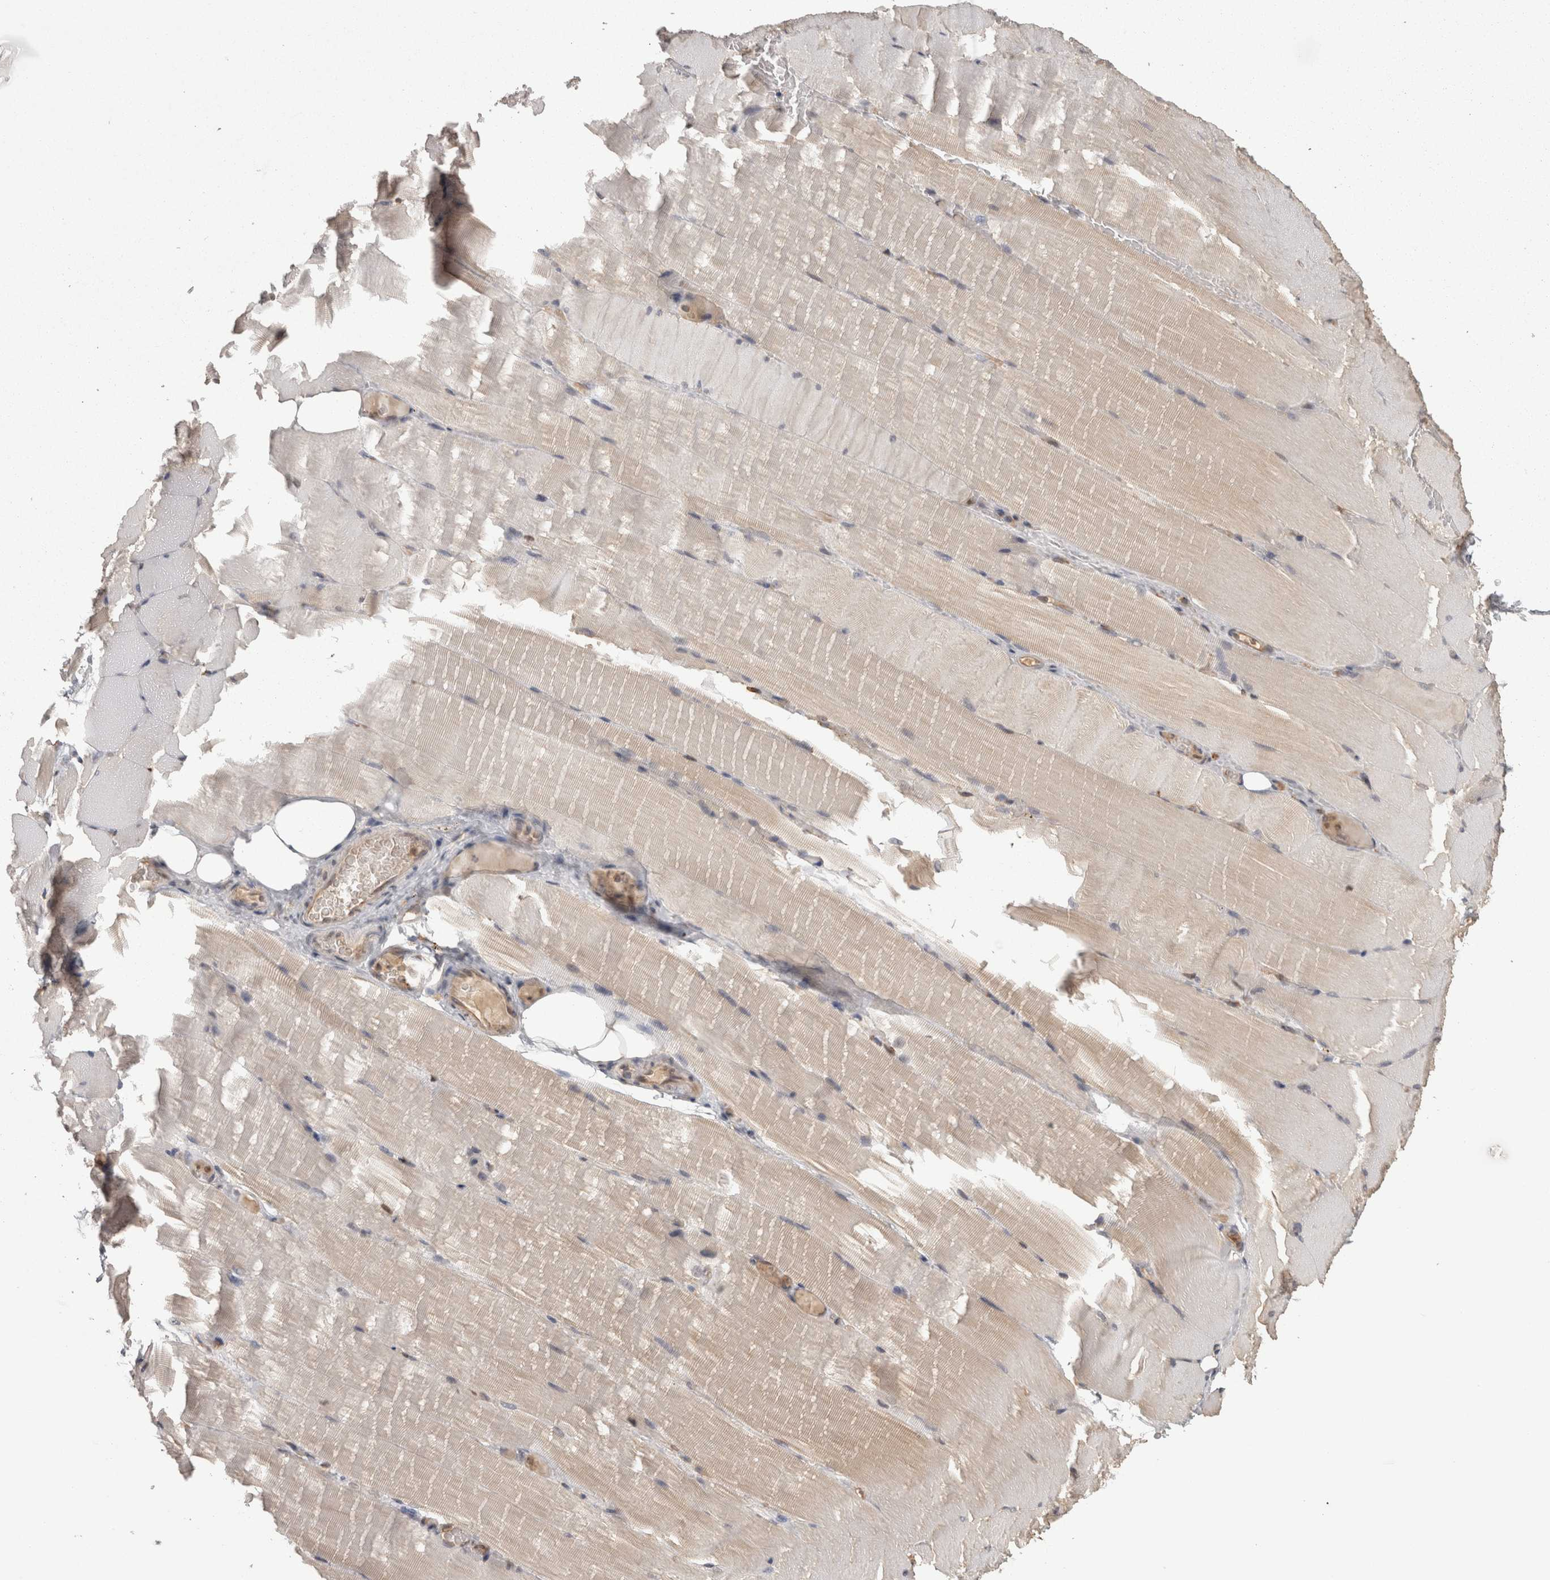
{"staining": {"intensity": "weak", "quantity": "<25%", "location": "cytoplasmic/membranous"}, "tissue": "skeletal muscle", "cell_type": "Myocytes", "image_type": "normal", "snomed": [{"axis": "morphology", "description": "Normal tissue, NOS"}, {"axis": "topography", "description": "Skeletal muscle"}, {"axis": "topography", "description": "Parathyroid gland"}], "caption": "Myocytes show no significant protein expression in benign skeletal muscle. (DAB IHC visualized using brightfield microscopy, high magnification).", "gene": "PON2", "patient": {"sex": "female", "age": 37}}